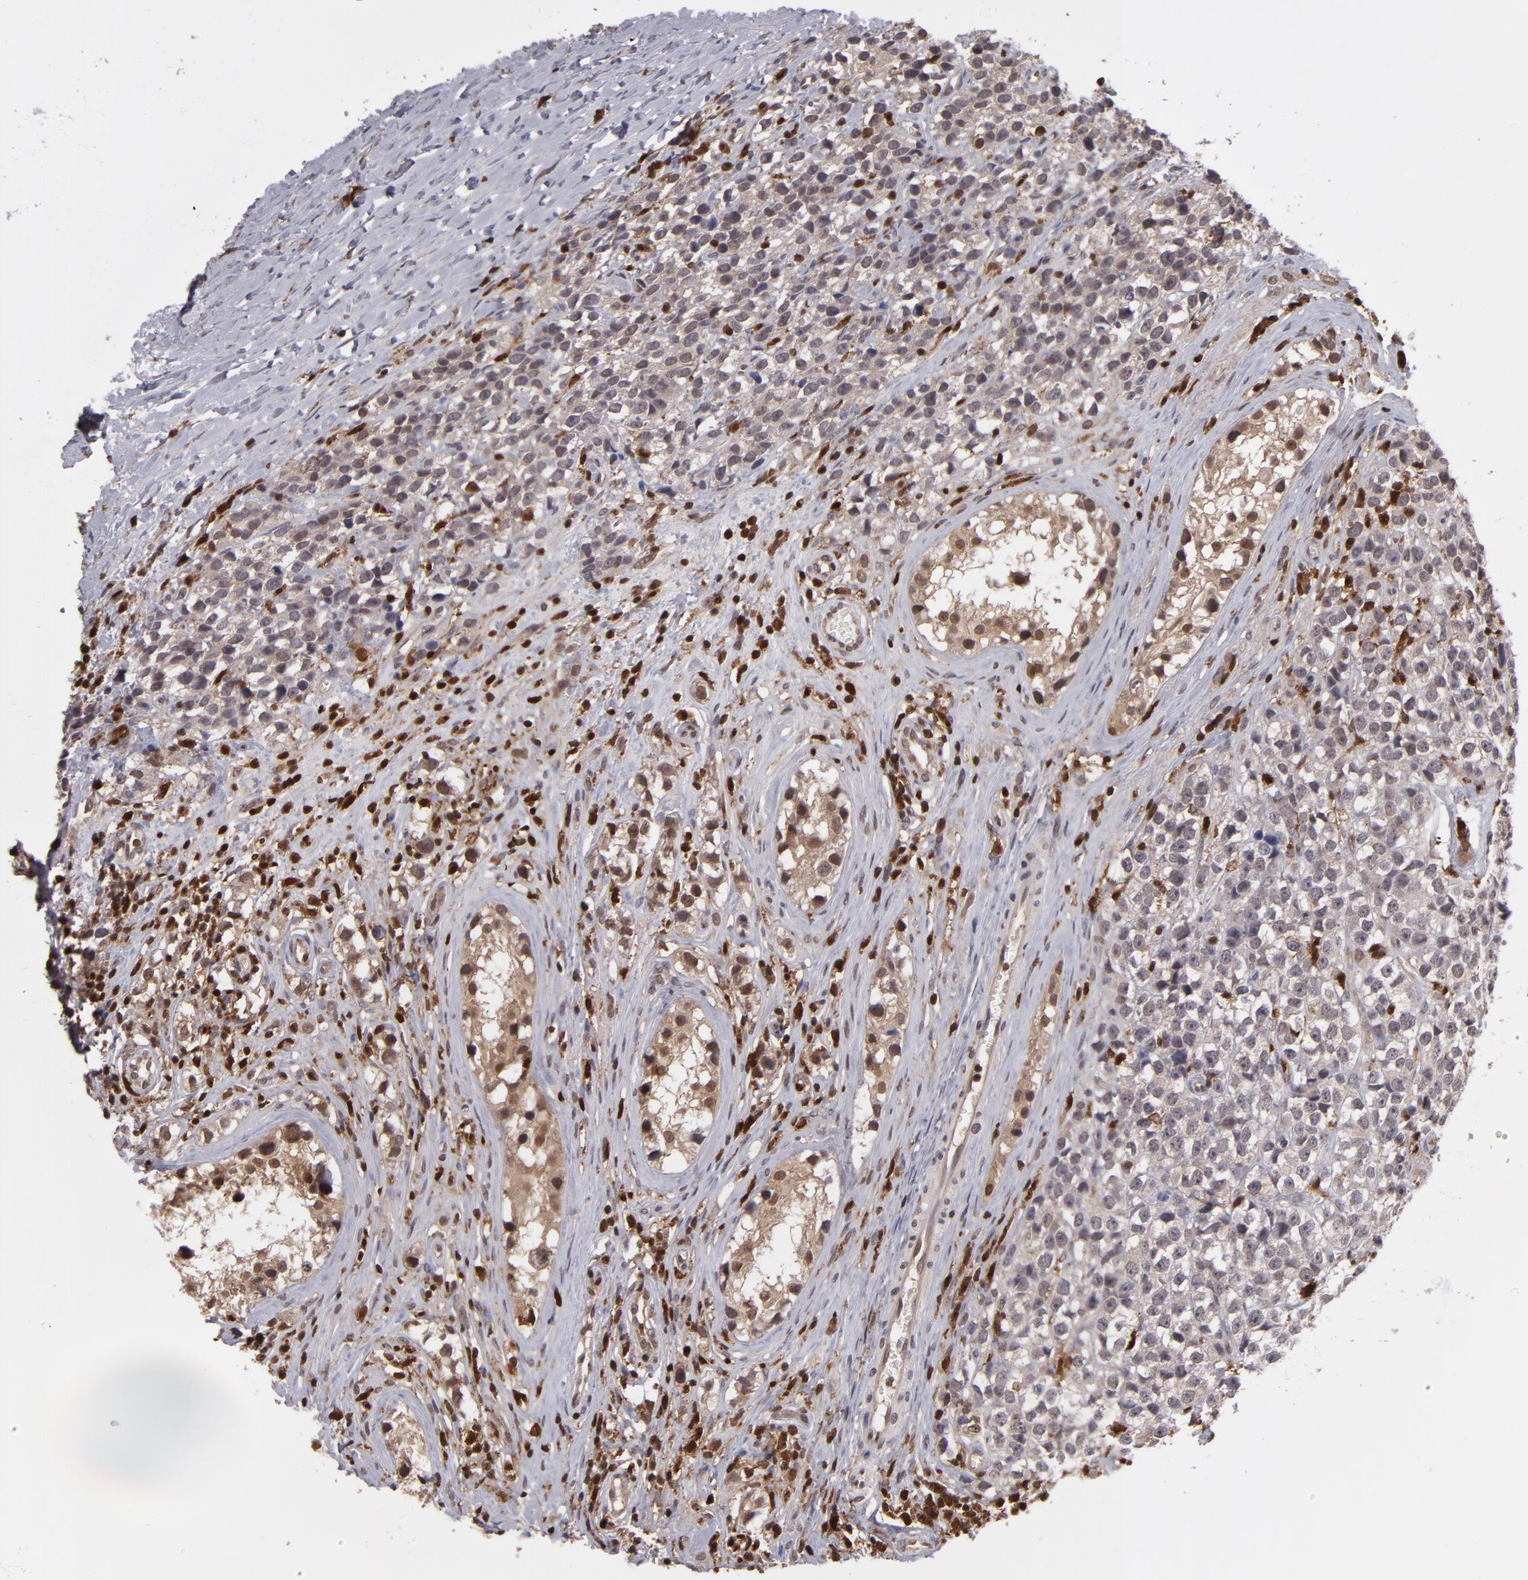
{"staining": {"intensity": "weak", "quantity": ">75%", "location": "cytoplasmic/membranous,nuclear"}, "tissue": "testis cancer", "cell_type": "Tumor cells", "image_type": "cancer", "snomed": [{"axis": "morphology", "description": "Seminoma, NOS"}, {"axis": "topography", "description": "Testis"}], "caption": "Testis cancer (seminoma) stained with a brown dye displays weak cytoplasmic/membranous and nuclear positive staining in about >75% of tumor cells.", "gene": "GRB2", "patient": {"sex": "male", "age": 25}}